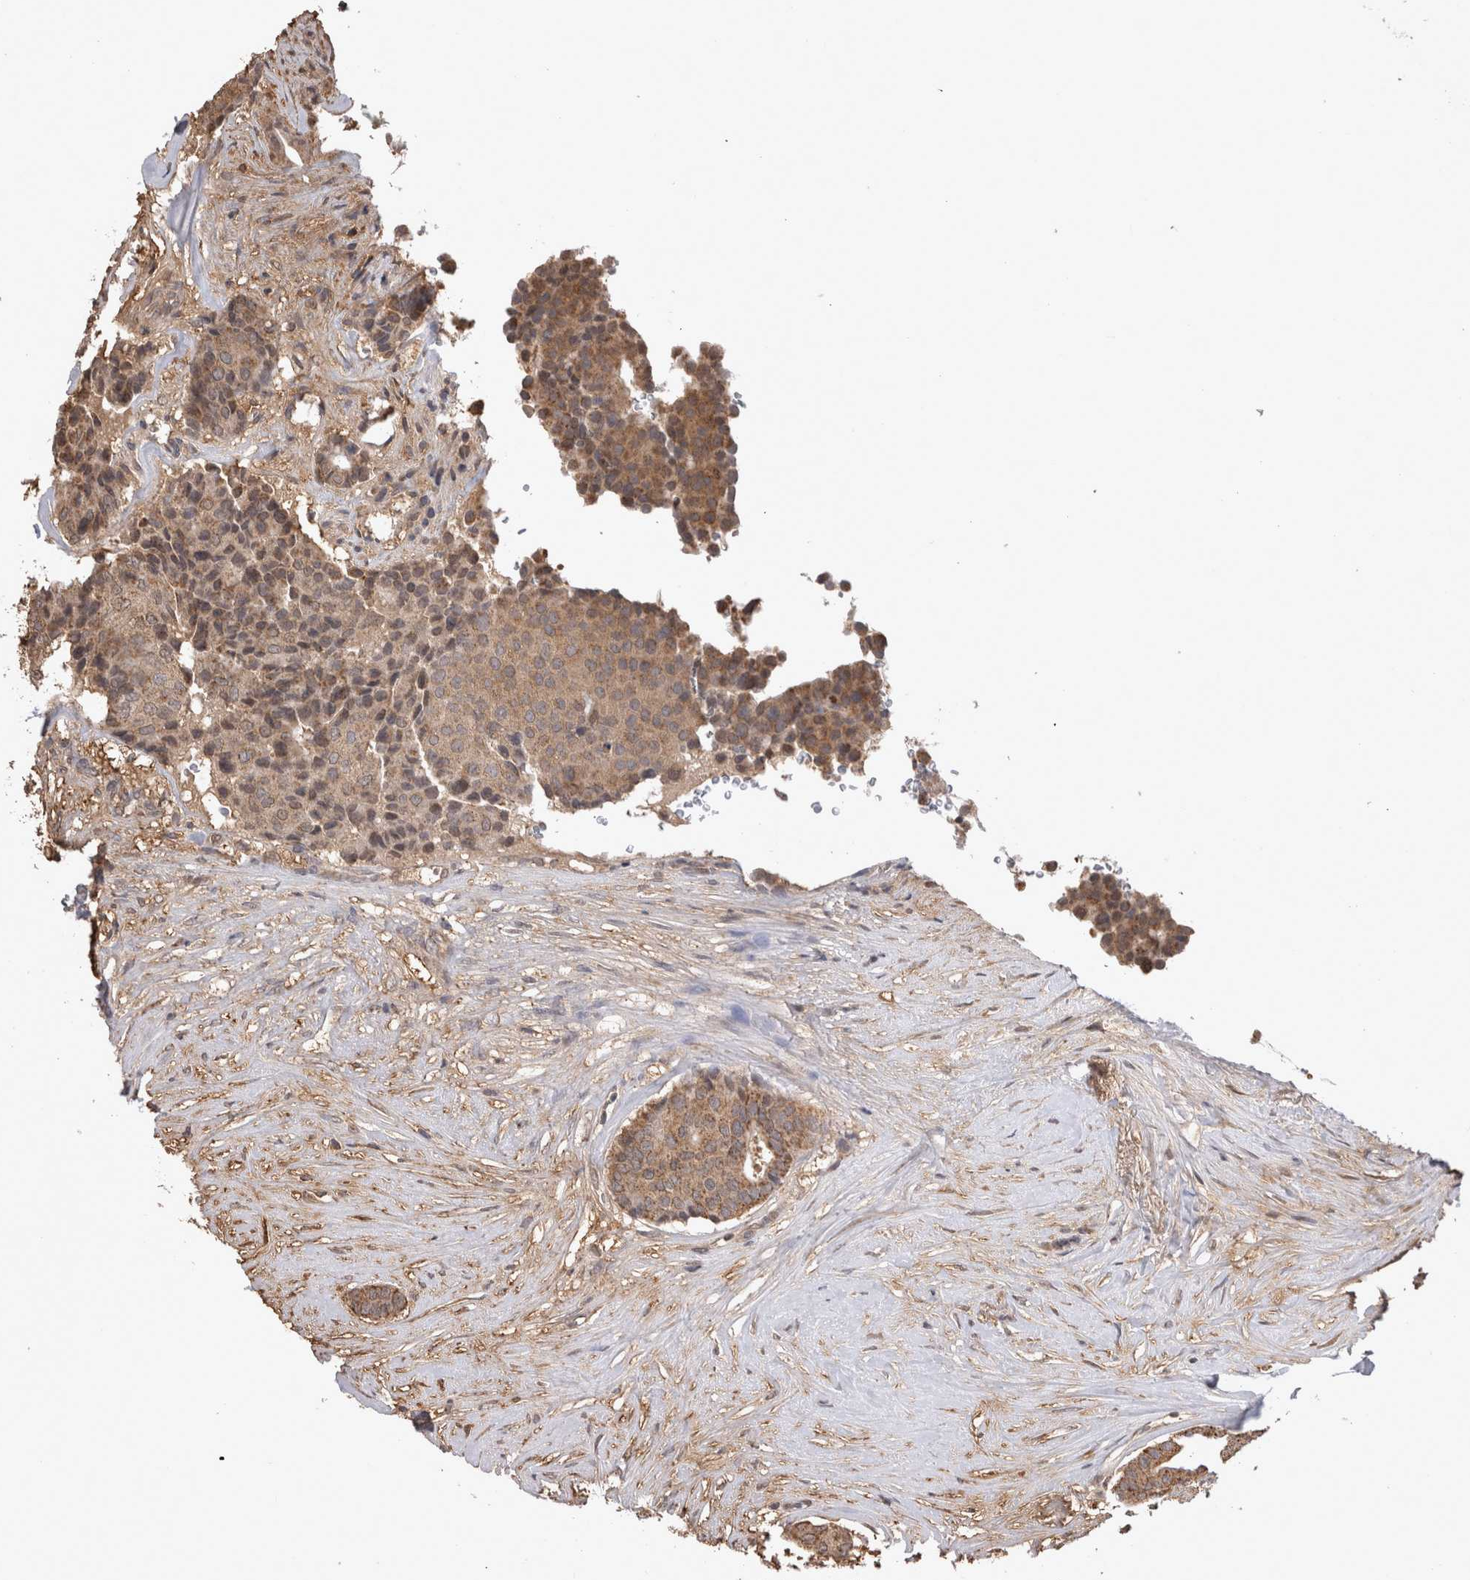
{"staining": {"intensity": "moderate", "quantity": ">75%", "location": "cytoplasmic/membranous"}, "tissue": "breast cancer", "cell_type": "Tumor cells", "image_type": "cancer", "snomed": [{"axis": "morphology", "description": "Duct carcinoma"}, {"axis": "topography", "description": "Breast"}], "caption": "Immunohistochemical staining of breast cancer reveals moderate cytoplasmic/membranous protein positivity in about >75% of tumor cells.", "gene": "PREP", "patient": {"sex": "female", "age": 75}}